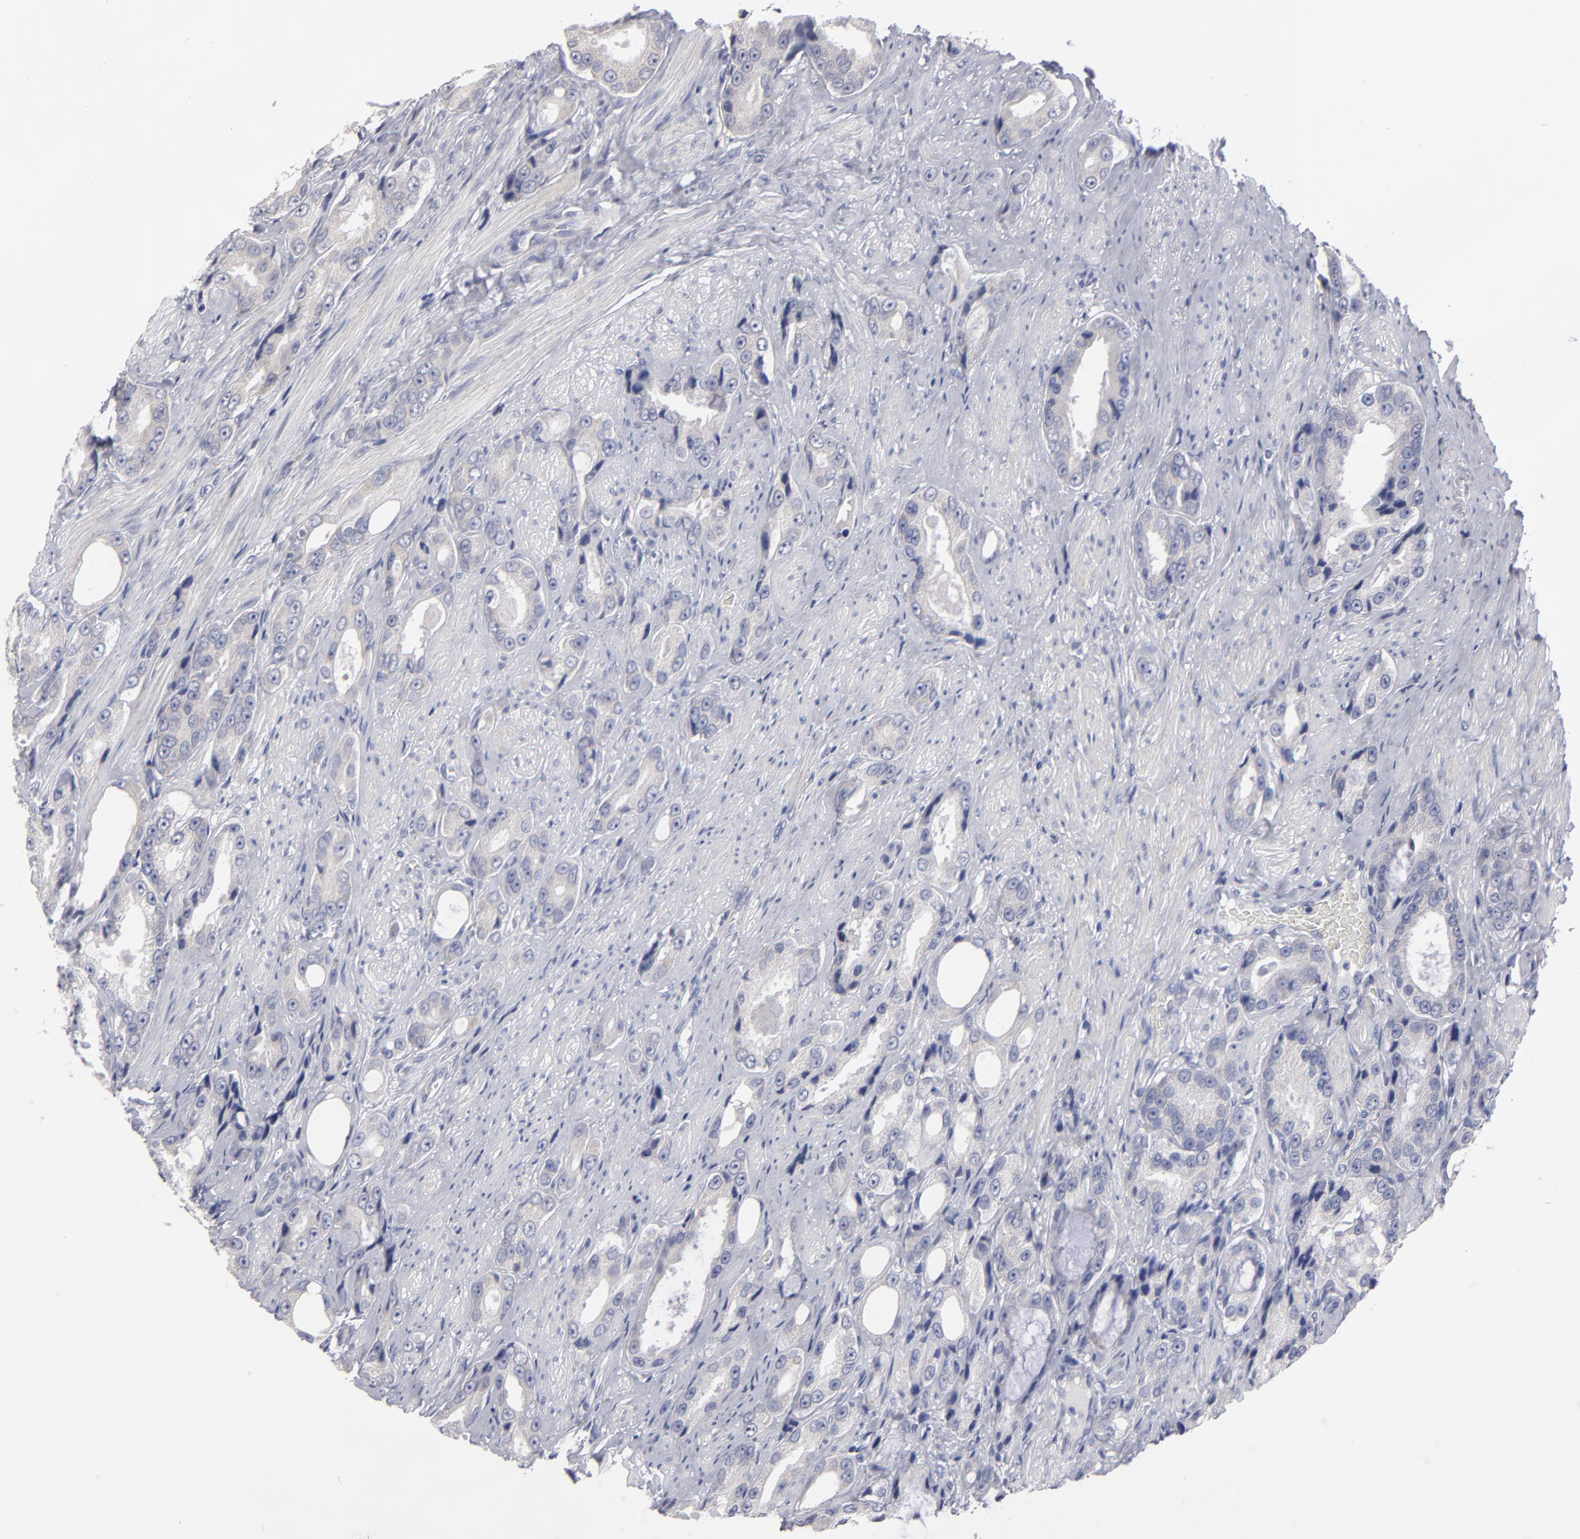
{"staining": {"intensity": "weak", "quantity": "<25%", "location": "cytoplasmic/membranous"}, "tissue": "prostate cancer", "cell_type": "Tumor cells", "image_type": "cancer", "snomed": [{"axis": "morphology", "description": "Adenocarcinoma, Medium grade"}, {"axis": "topography", "description": "Prostate"}], "caption": "This is an immunohistochemistry (IHC) image of human prostate cancer. There is no expression in tumor cells.", "gene": "CCDC80", "patient": {"sex": "male", "age": 60}}